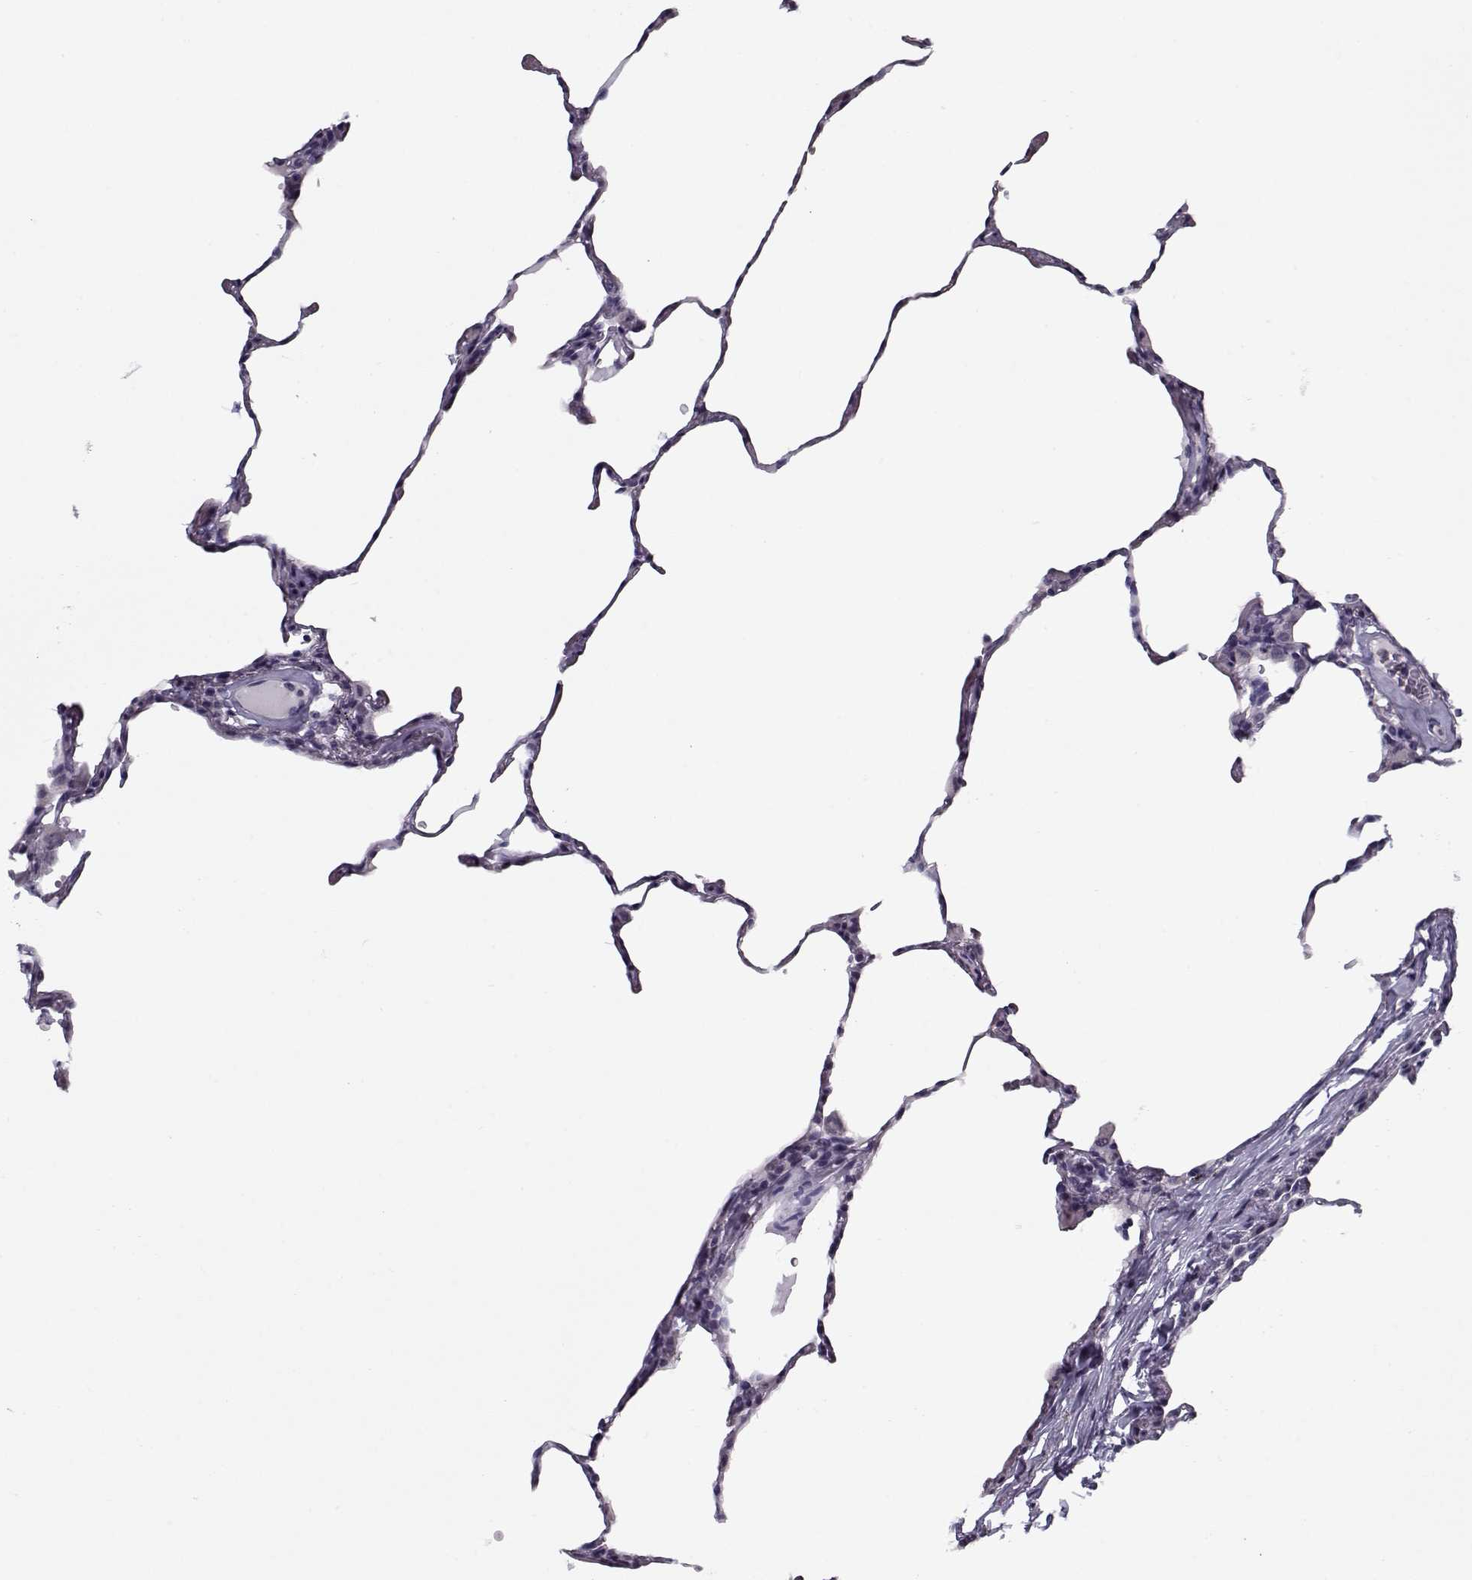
{"staining": {"intensity": "weak", "quantity": "<25%", "location": "cytoplasmic/membranous"}, "tissue": "lung", "cell_type": "Alveolar cells", "image_type": "normal", "snomed": [{"axis": "morphology", "description": "Normal tissue, NOS"}, {"axis": "topography", "description": "Lung"}], "caption": "High power microscopy photomicrograph of an IHC histopathology image of normal lung, revealing no significant positivity in alveolar cells.", "gene": "SEC16B", "patient": {"sex": "female", "age": 57}}